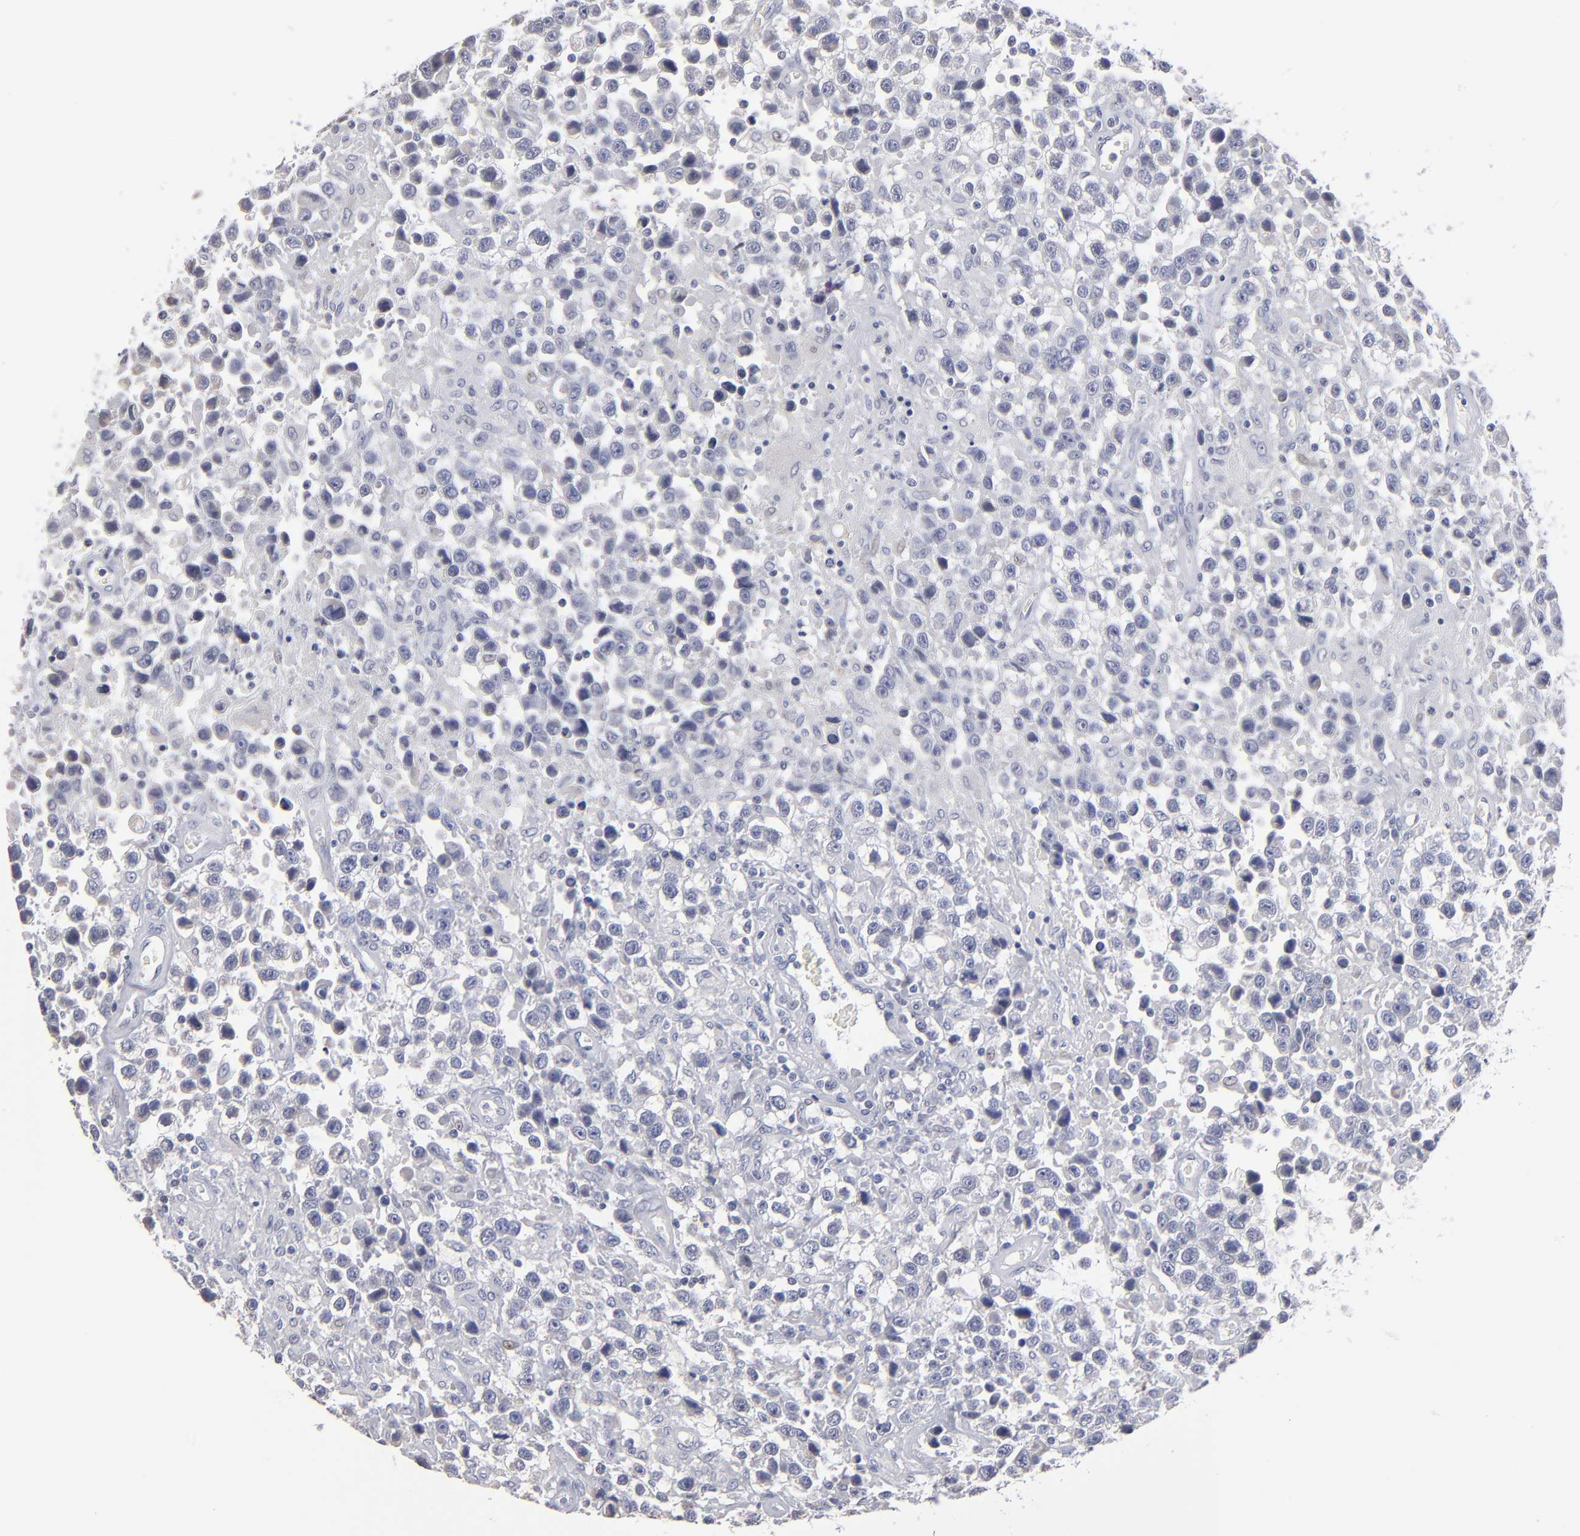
{"staining": {"intensity": "negative", "quantity": "none", "location": "none"}, "tissue": "testis cancer", "cell_type": "Tumor cells", "image_type": "cancer", "snomed": [{"axis": "morphology", "description": "Seminoma, NOS"}, {"axis": "topography", "description": "Testis"}], "caption": "The photomicrograph exhibits no significant staining in tumor cells of testis cancer. The staining was performed using DAB (3,3'-diaminobenzidine) to visualize the protein expression in brown, while the nuclei were stained in blue with hematoxylin (Magnification: 20x).", "gene": "RPH3A", "patient": {"sex": "male", "age": 43}}